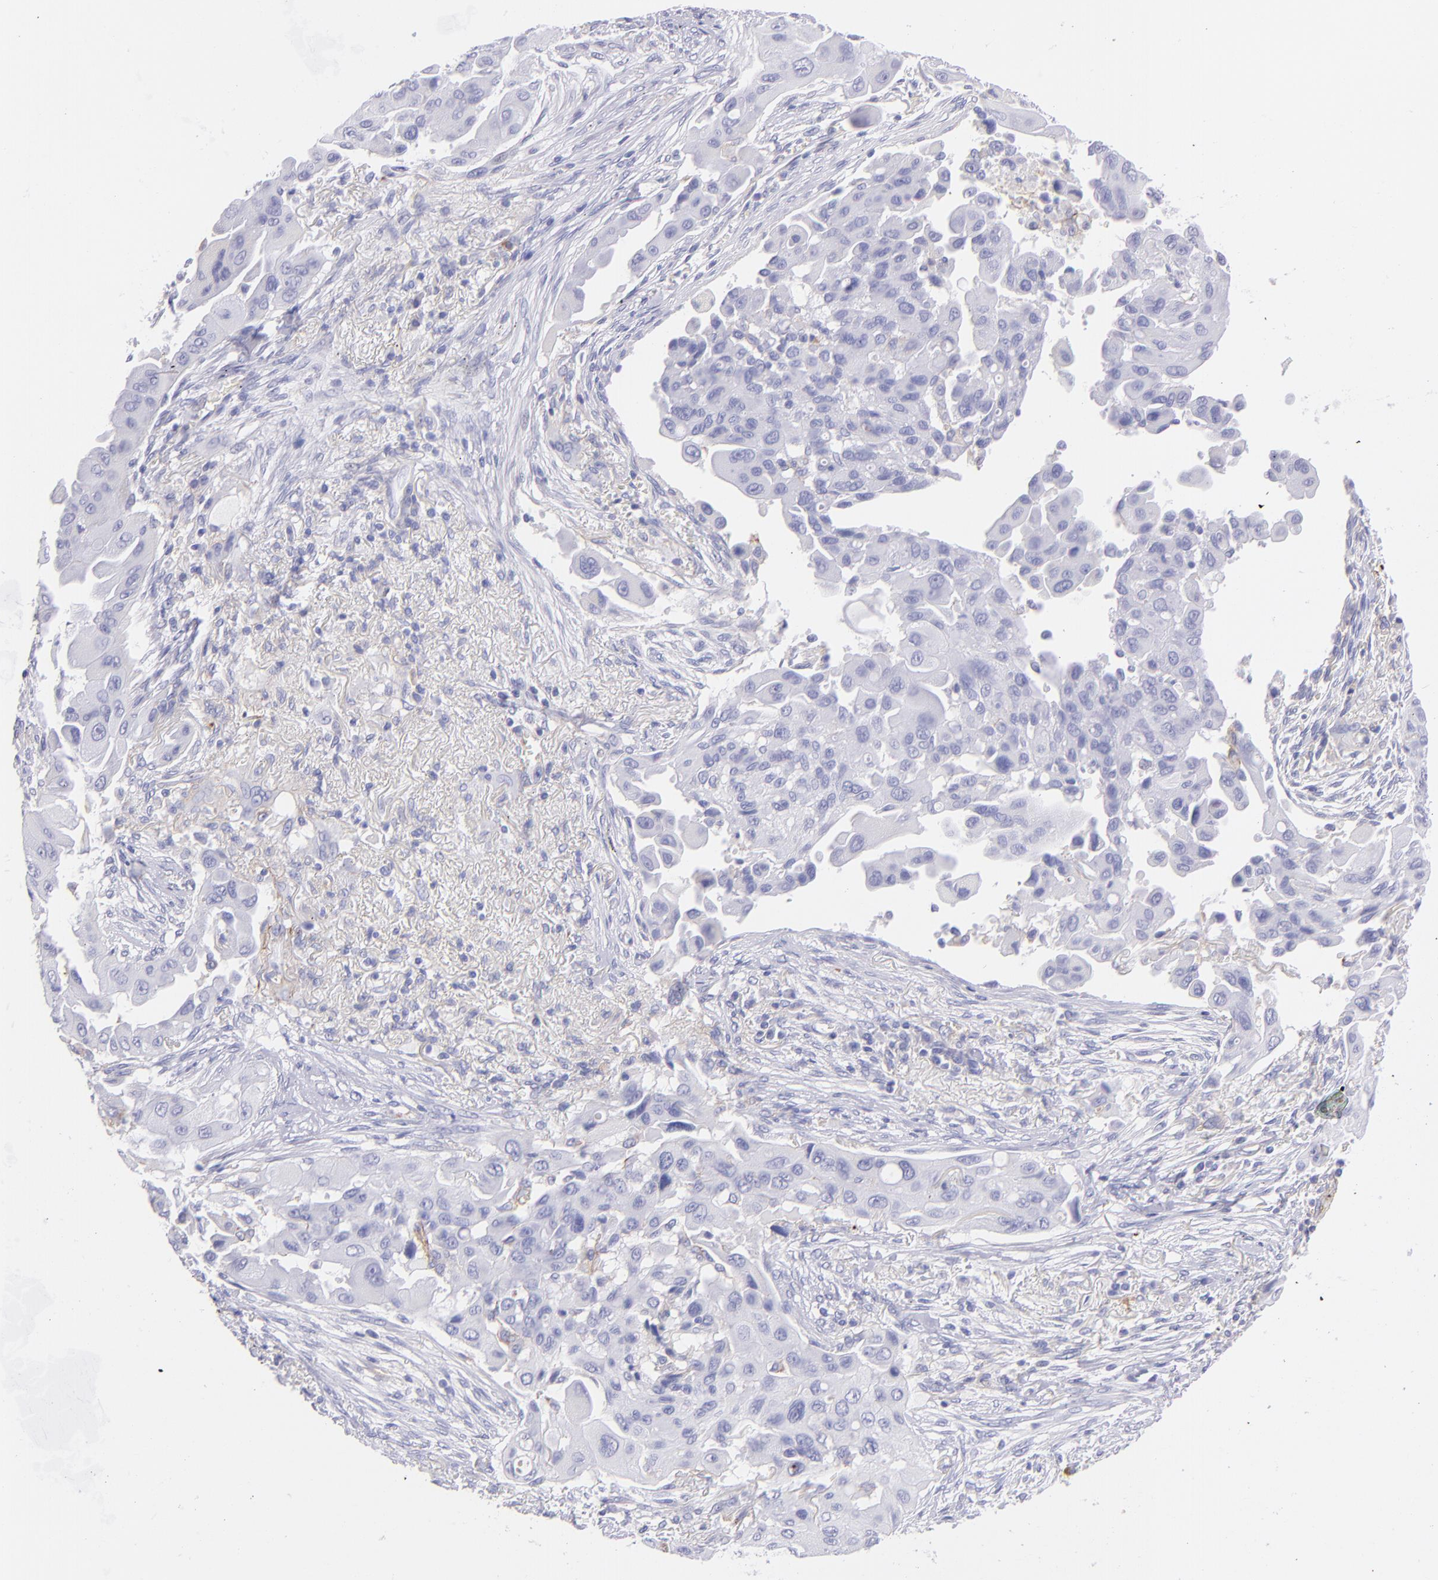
{"staining": {"intensity": "negative", "quantity": "none", "location": "none"}, "tissue": "lung cancer", "cell_type": "Tumor cells", "image_type": "cancer", "snomed": [{"axis": "morphology", "description": "Adenocarcinoma, NOS"}, {"axis": "topography", "description": "Lung"}], "caption": "DAB (3,3'-diaminobenzidine) immunohistochemical staining of human adenocarcinoma (lung) demonstrates no significant expression in tumor cells.", "gene": "CD81", "patient": {"sex": "male", "age": 68}}